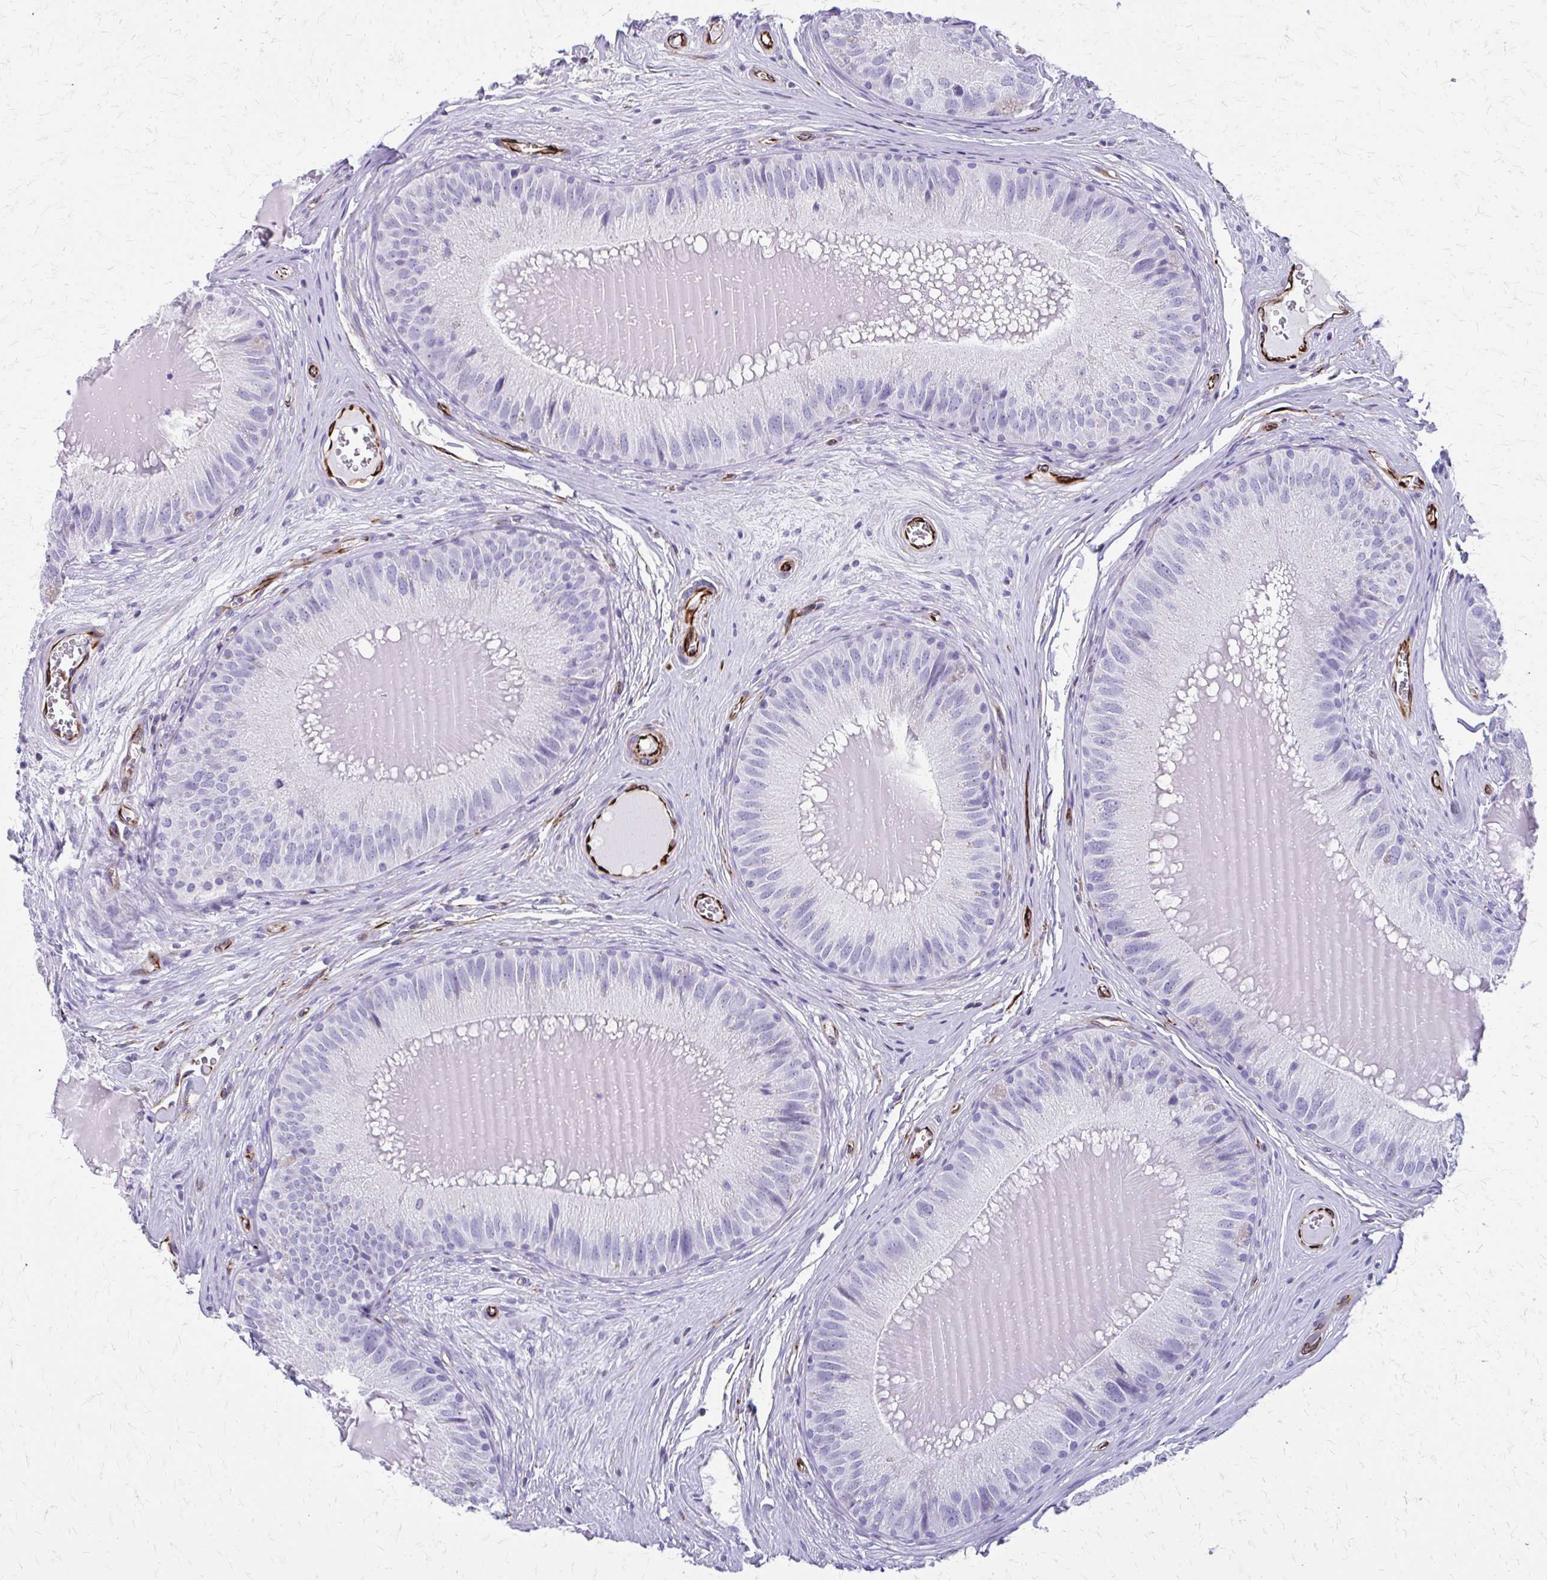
{"staining": {"intensity": "negative", "quantity": "none", "location": "none"}, "tissue": "epididymis", "cell_type": "Glandular cells", "image_type": "normal", "snomed": [{"axis": "morphology", "description": "Normal tissue, NOS"}, {"axis": "topography", "description": "Epididymis, spermatic cord, NOS"}], "caption": "IHC of benign human epididymis demonstrates no expression in glandular cells. (DAB (3,3'-diaminobenzidine) immunohistochemistry (IHC) with hematoxylin counter stain).", "gene": "TRIM6", "patient": {"sex": "male", "age": 39}}